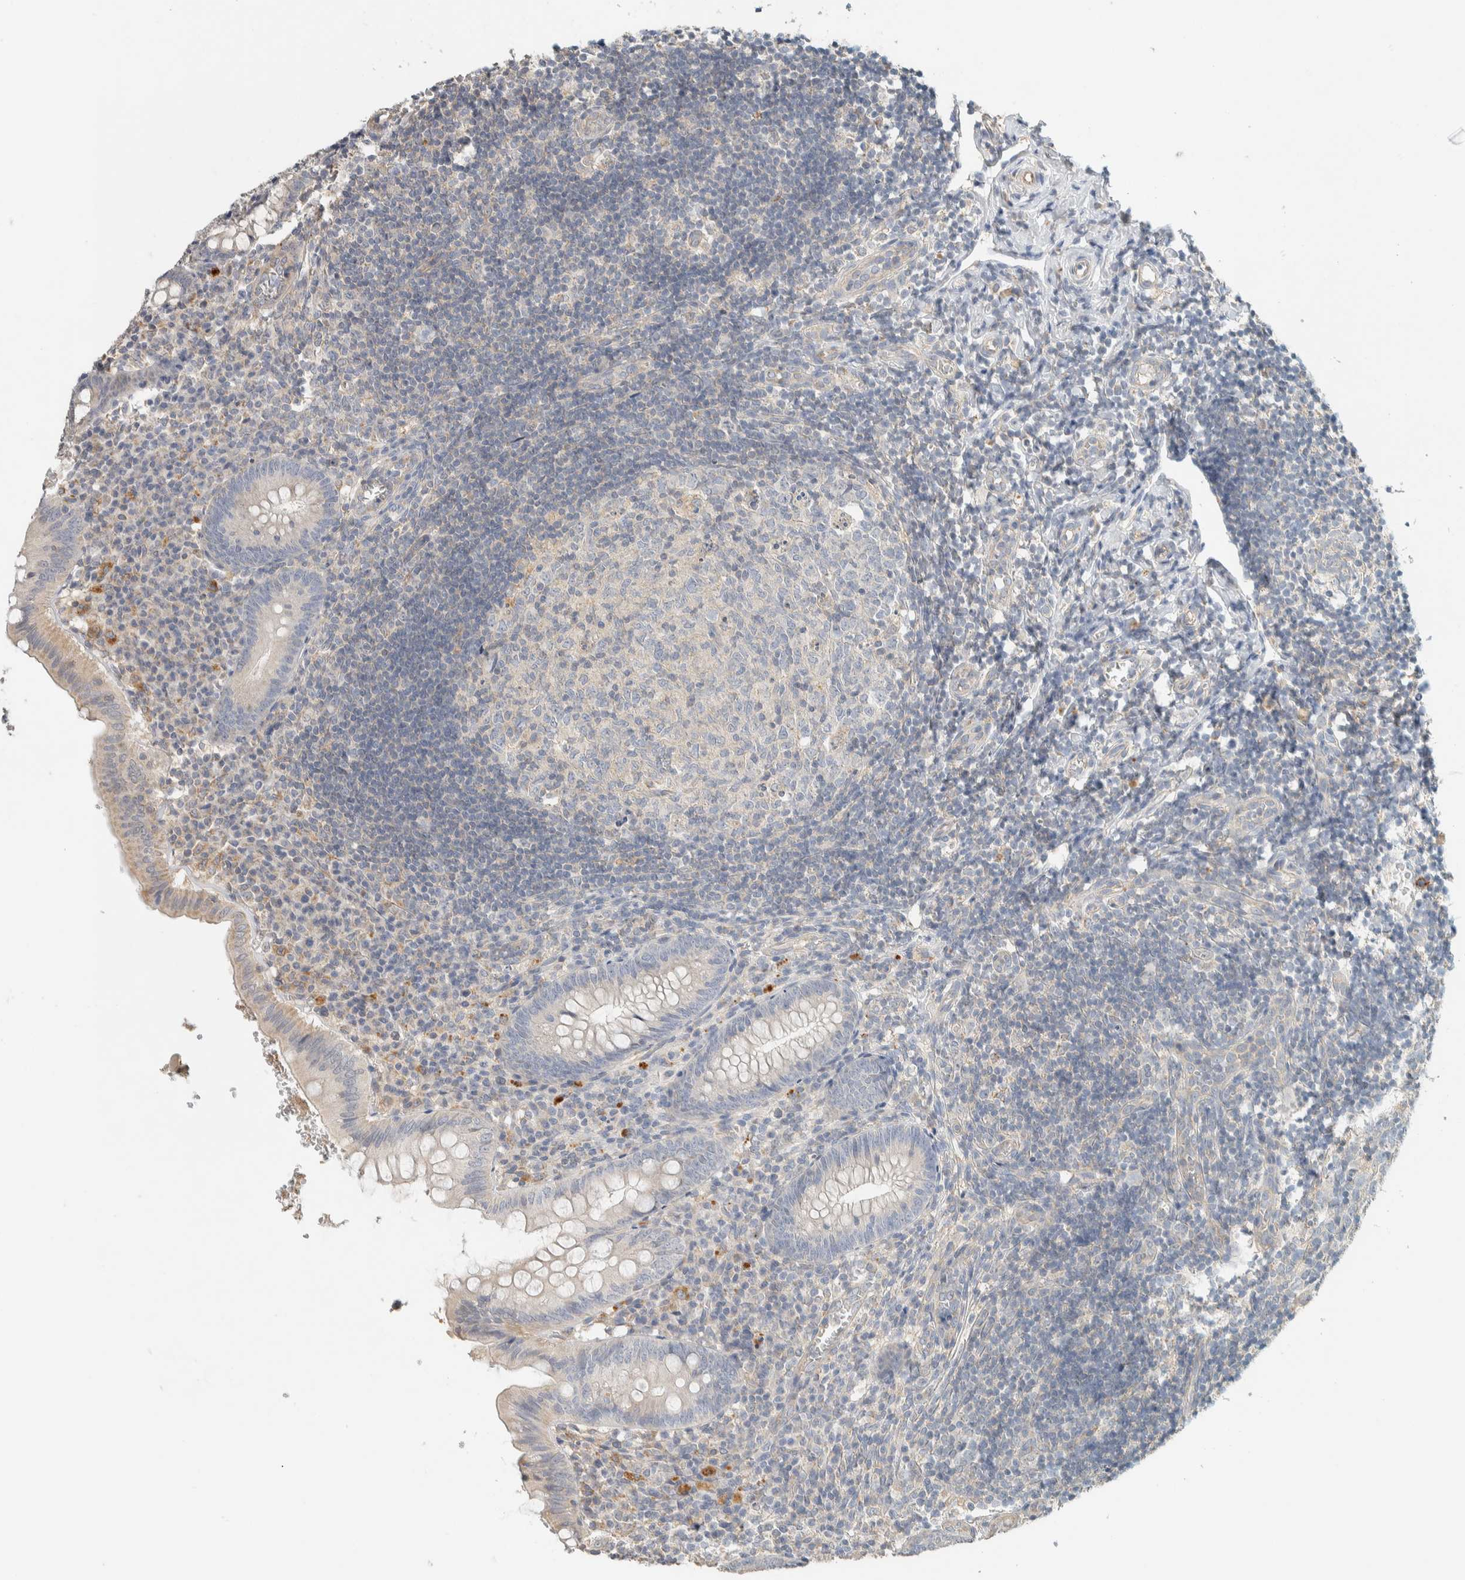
{"staining": {"intensity": "weak", "quantity": "<25%", "location": "cytoplasmic/membranous"}, "tissue": "appendix", "cell_type": "Glandular cells", "image_type": "normal", "snomed": [{"axis": "morphology", "description": "Normal tissue, NOS"}, {"axis": "topography", "description": "Appendix"}], "caption": "A histopathology image of appendix stained for a protein reveals no brown staining in glandular cells. (DAB IHC, high magnification).", "gene": "PDE7B", "patient": {"sex": "male", "age": 8}}